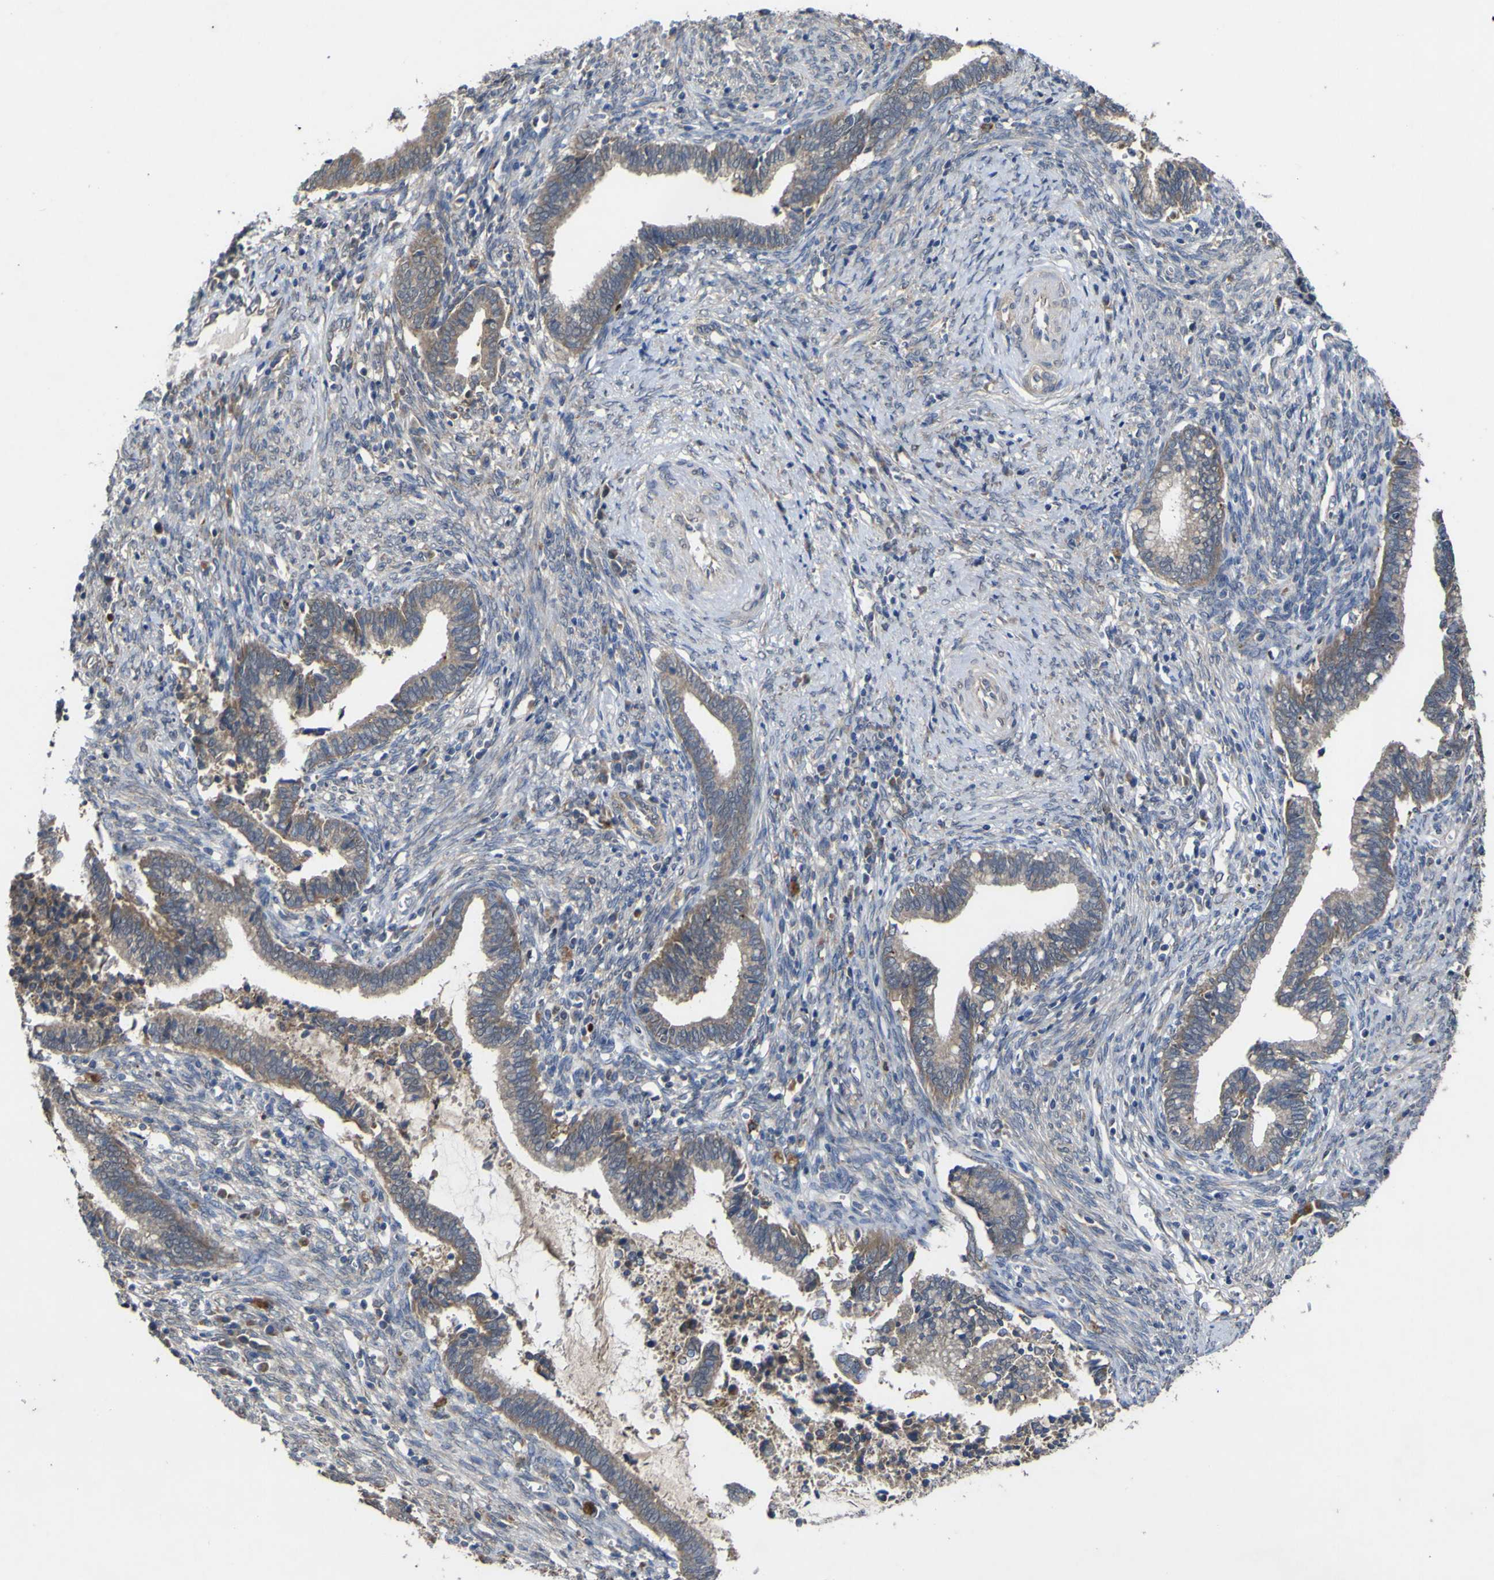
{"staining": {"intensity": "weak", "quantity": ">75%", "location": "cytoplasmic/membranous"}, "tissue": "cervical cancer", "cell_type": "Tumor cells", "image_type": "cancer", "snomed": [{"axis": "morphology", "description": "Adenocarcinoma, NOS"}, {"axis": "topography", "description": "Cervix"}], "caption": "Tumor cells show weak cytoplasmic/membranous staining in approximately >75% of cells in adenocarcinoma (cervical).", "gene": "IRAK2", "patient": {"sex": "female", "age": 44}}